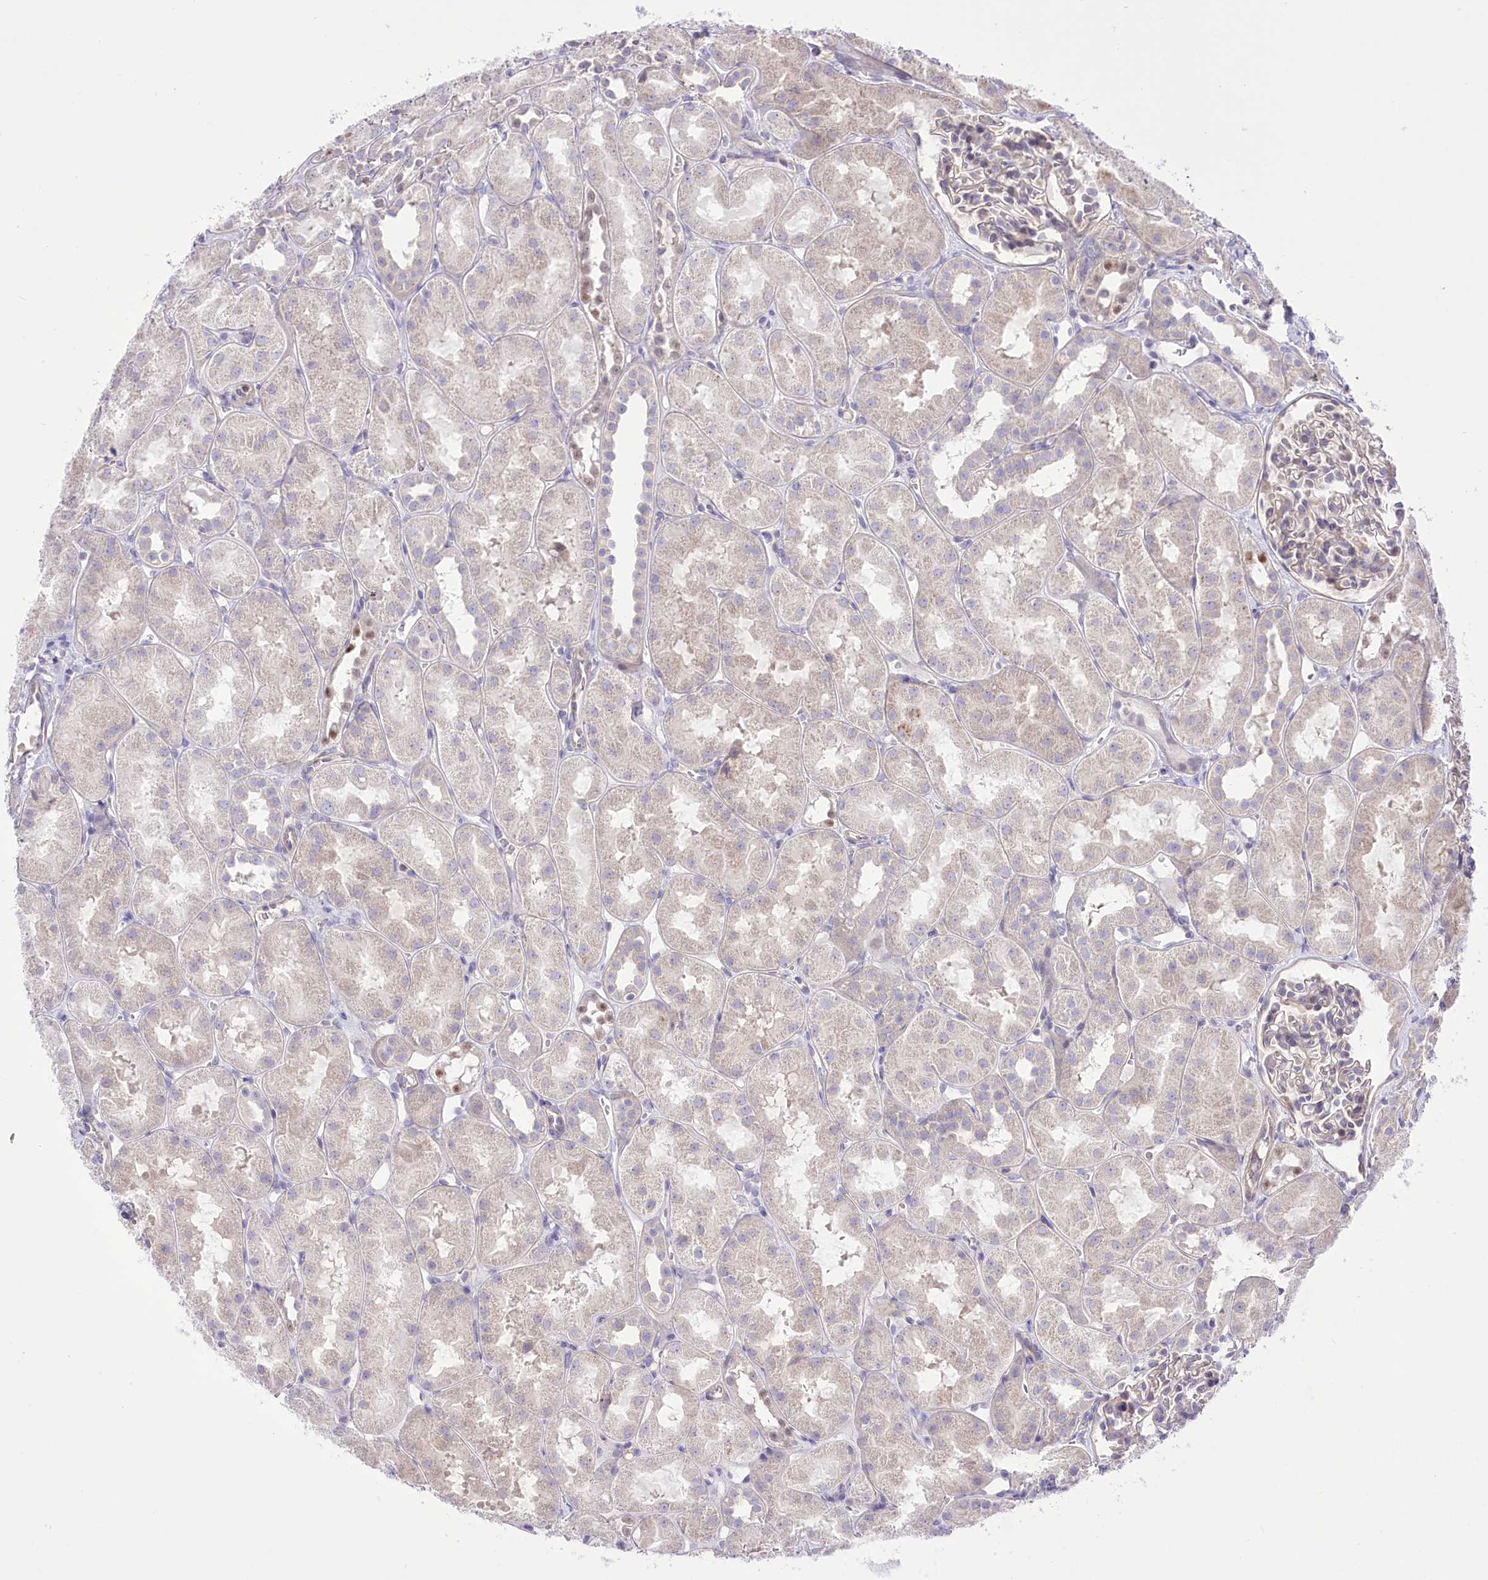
{"staining": {"intensity": "weak", "quantity": "<25%", "location": "cytoplasmic/membranous,nuclear"}, "tissue": "kidney", "cell_type": "Cells in glomeruli", "image_type": "normal", "snomed": [{"axis": "morphology", "description": "Normal tissue, NOS"}, {"axis": "topography", "description": "Kidney"}, {"axis": "topography", "description": "Urinary bladder"}], "caption": "Image shows no significant protein staining in cells in glomeruli of unremarkable kidney.", "gene": "HELT", "patient": {"sex": "male", "age": 16}}